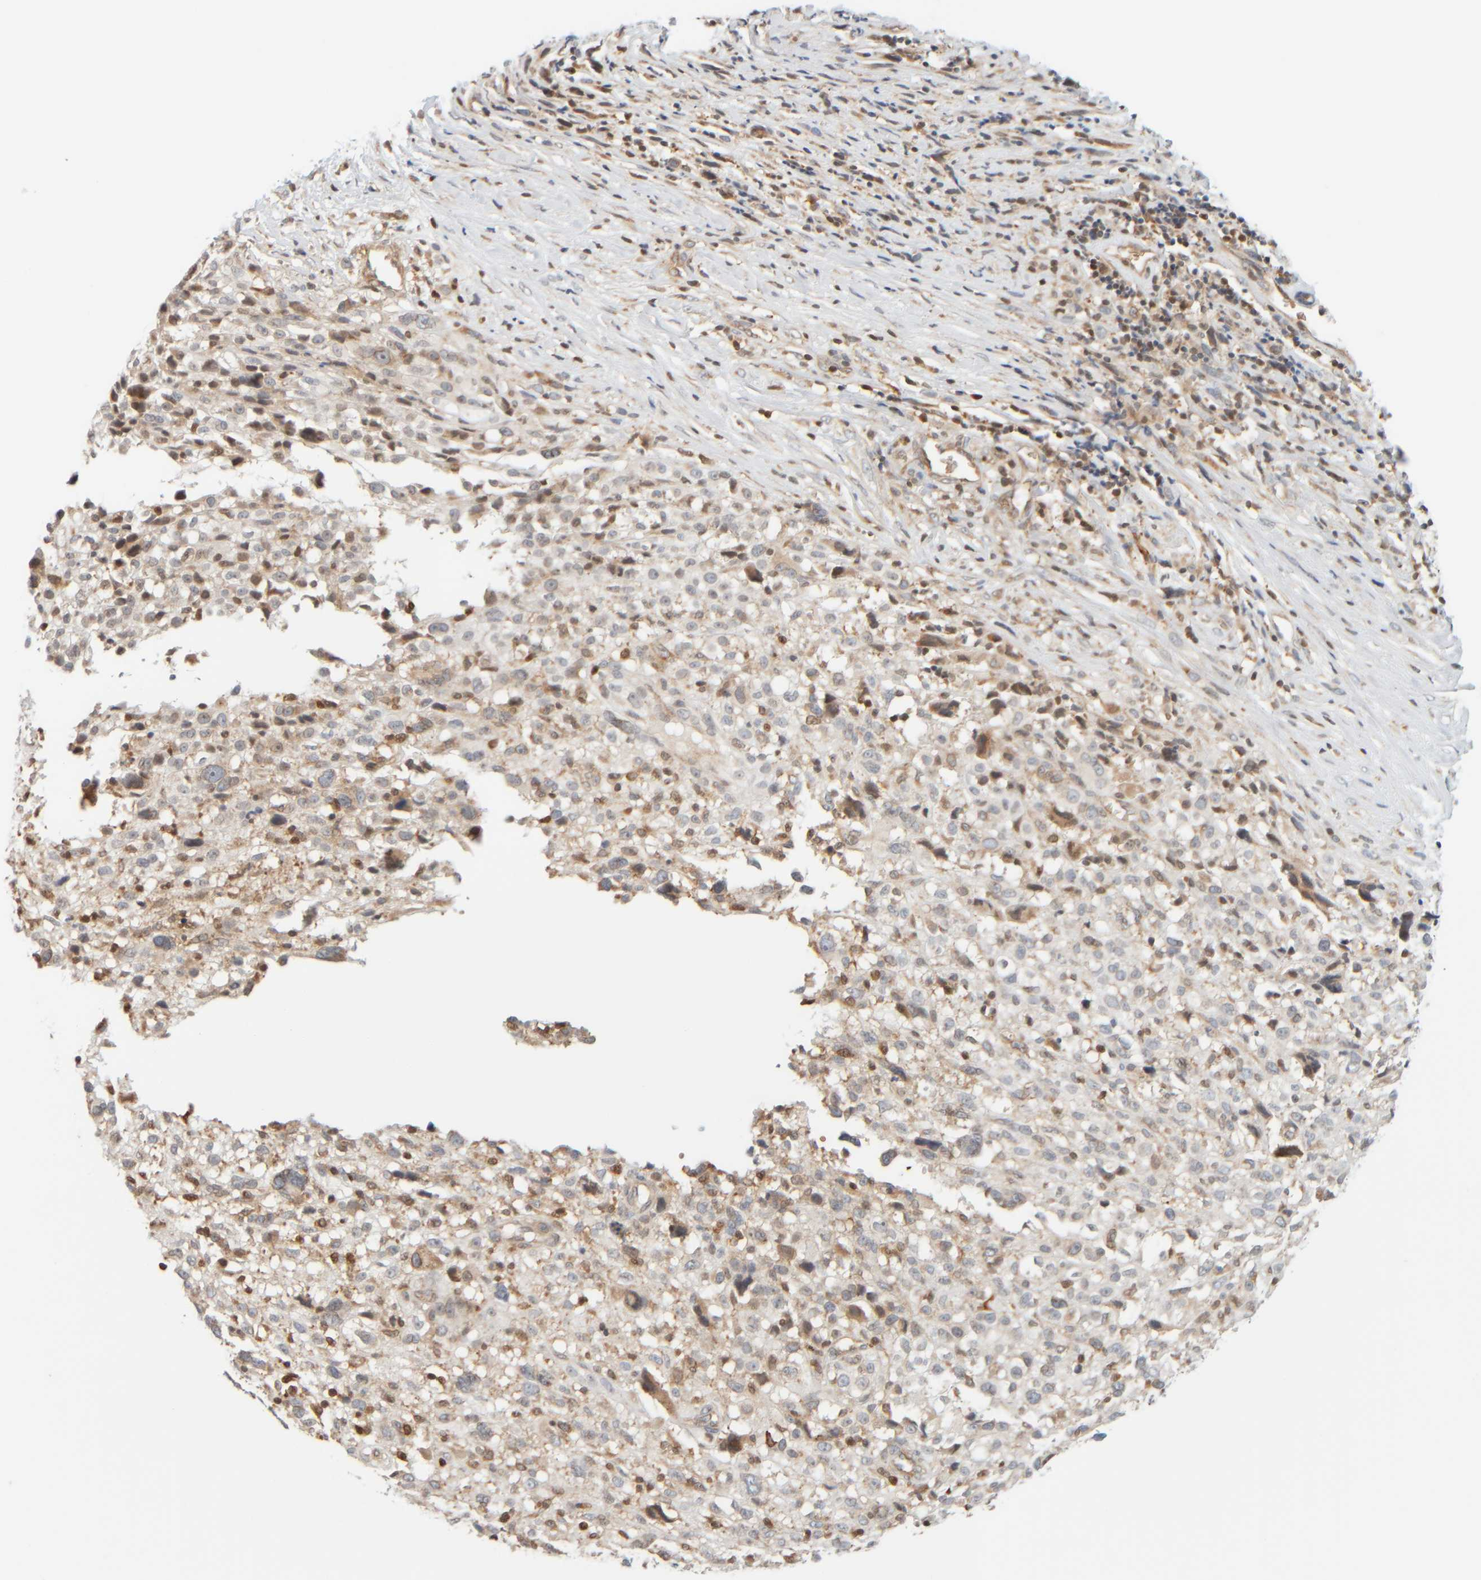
{"staining": {"intensity": "weak", "quantity": "<25%", "location": "cytoplasmic/membranous"}, "tissue": "melanoma", "cell_type": "Tumor cells", "image_type": "cancer", "snomed": [{"axis": "morphology", "description": "Malignant melanoma, NOS"}, {"axis": "topography", "description": "Skin"}], "caption": "This image is of malignant melanoma stained with immunohistochemistry to label a protein in brown with the nuclei are counter-stained blue. There is no staining in tumor cells.", "gene": "PTGES3L-AARSD1", "patient": {"sex": "female", "age": 55}}